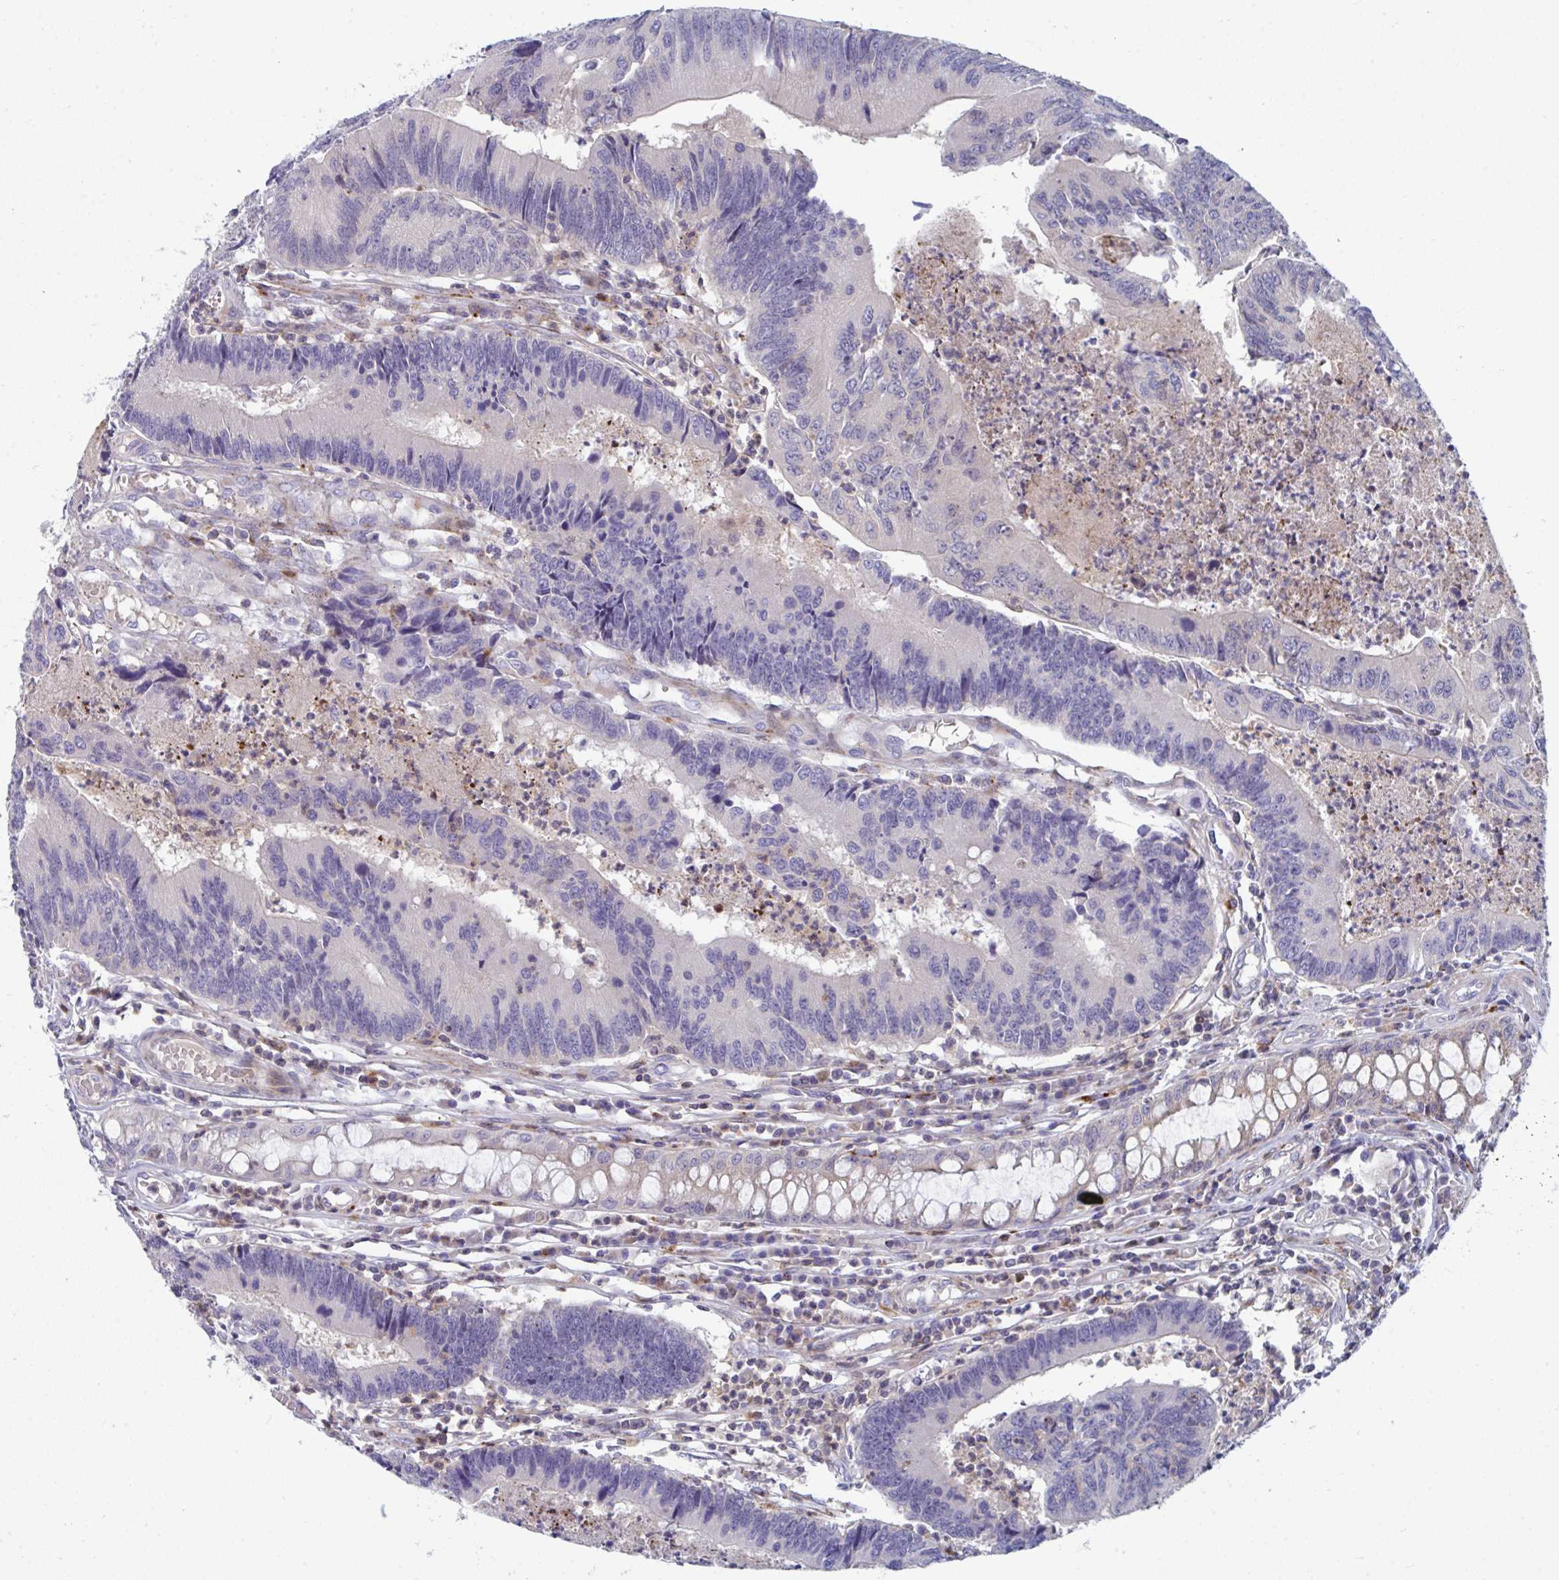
{"staining": {"intensity": "negative", "quantity": "none", "location": "none"}, "tissue": "colorectal cancer", "cell_type": "Tumor cells", "image_type": "cancer", "snomed": [{"axis": "morphology", "description": "Adenocarcinoma, NOS"}, {"axis": "topography", "description": "Colon"}], "caption": "Tumor cells are negative for brown protein staining in colorectal cancer.", "gene": "AOC2", "patient": {"sex": "female", "age": 67}}